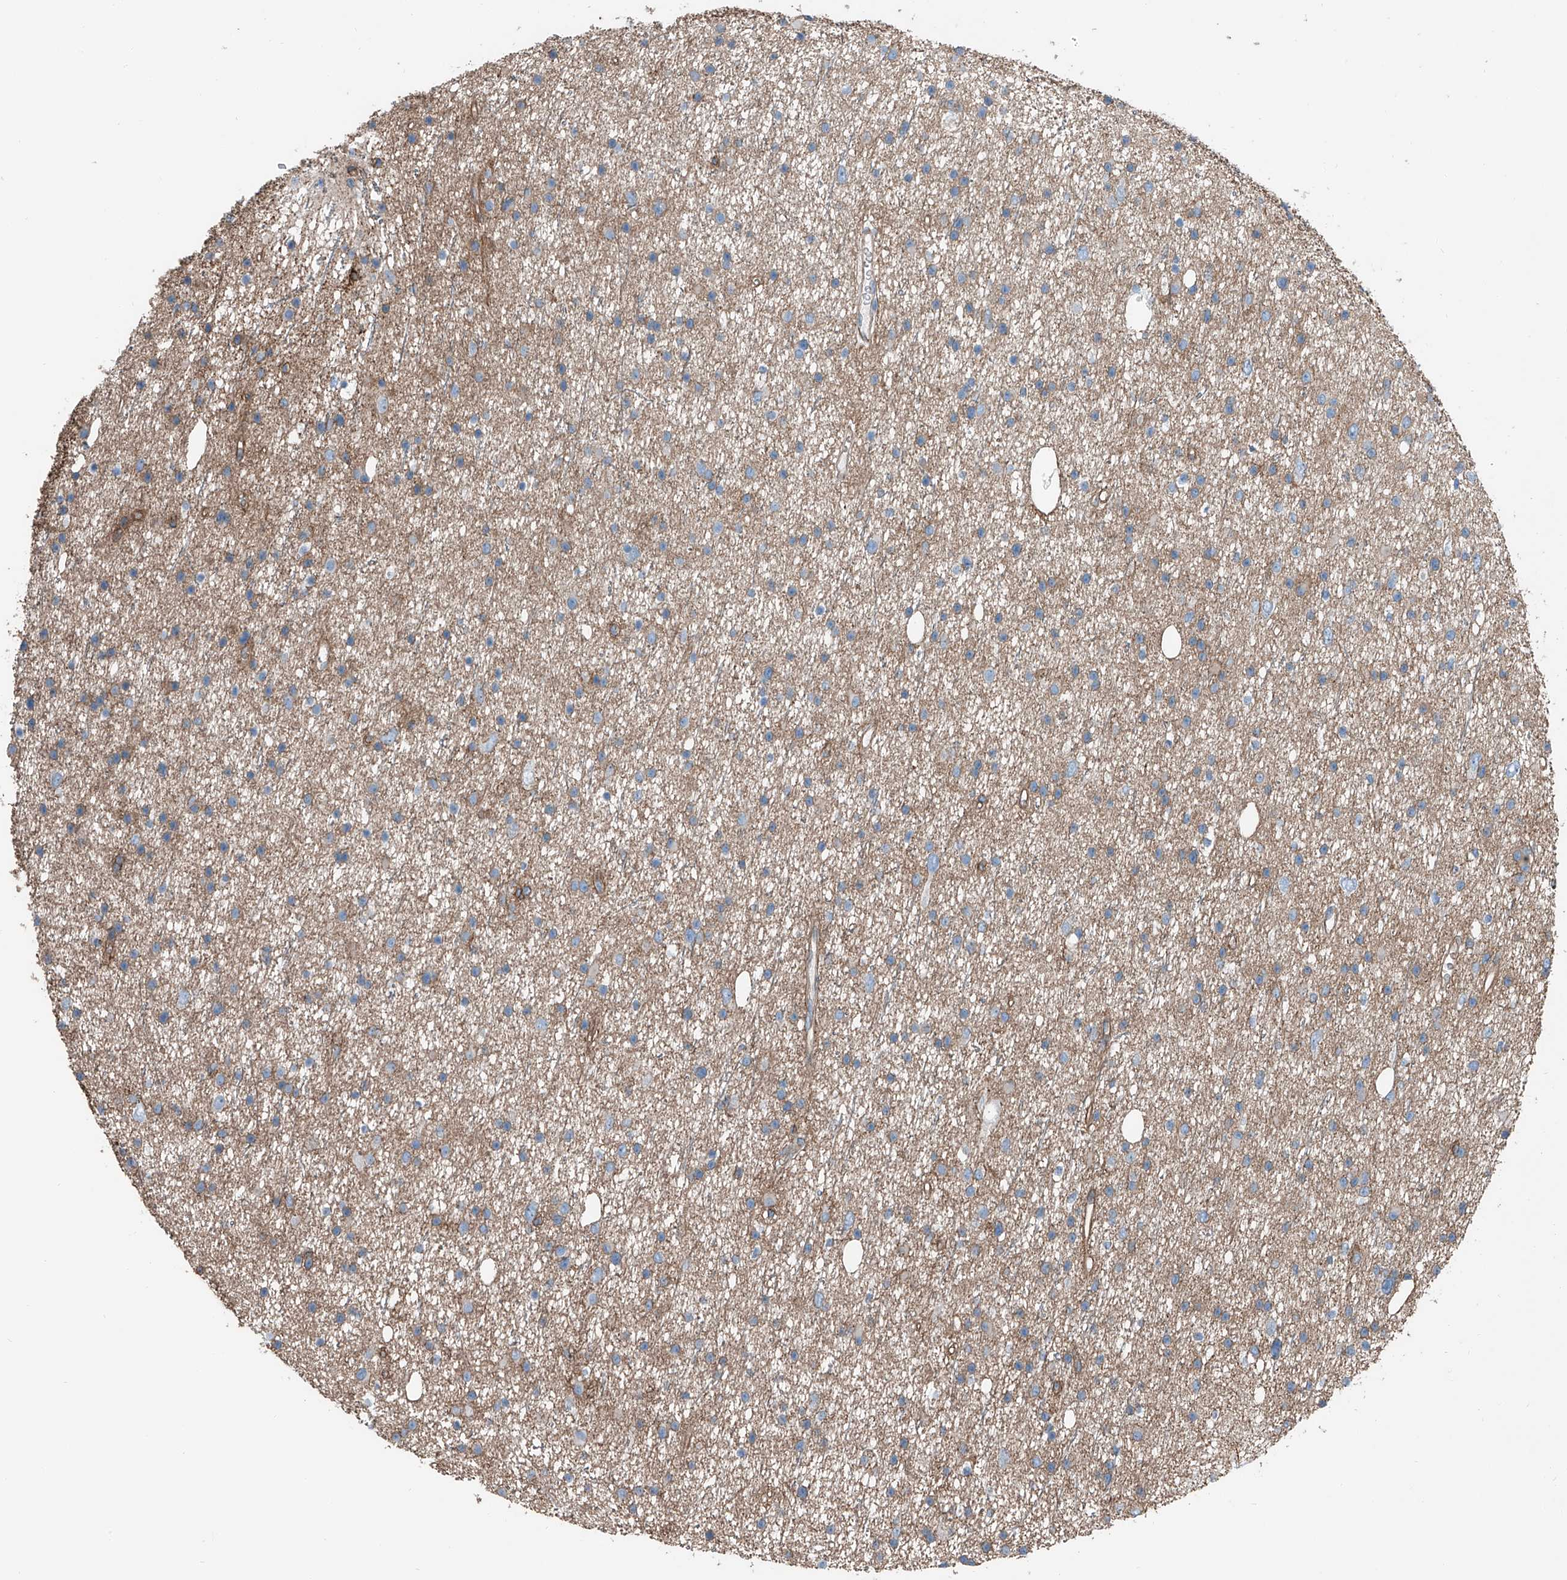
{"staining": {"intensity": "weak", "quantity": ">75%", "location": "cytoplasmic/membranous"}, "tissue": "glioma", "cell_type": "Tumor cells", "image_type": "cancer", "snomed": [{"axis": "morphology", "description": "Glioma, malignant, Low grade"}, {"axis": "topography", "description": "Cerebral cortex"}], "caption": "Protein expression analysis of human glioma reveals weak cytoplasmic/membranous expression in approximately >75% of tumor cells.", "gene": "THEMIS2", "patient": {"sex": "female", "age": 39}}